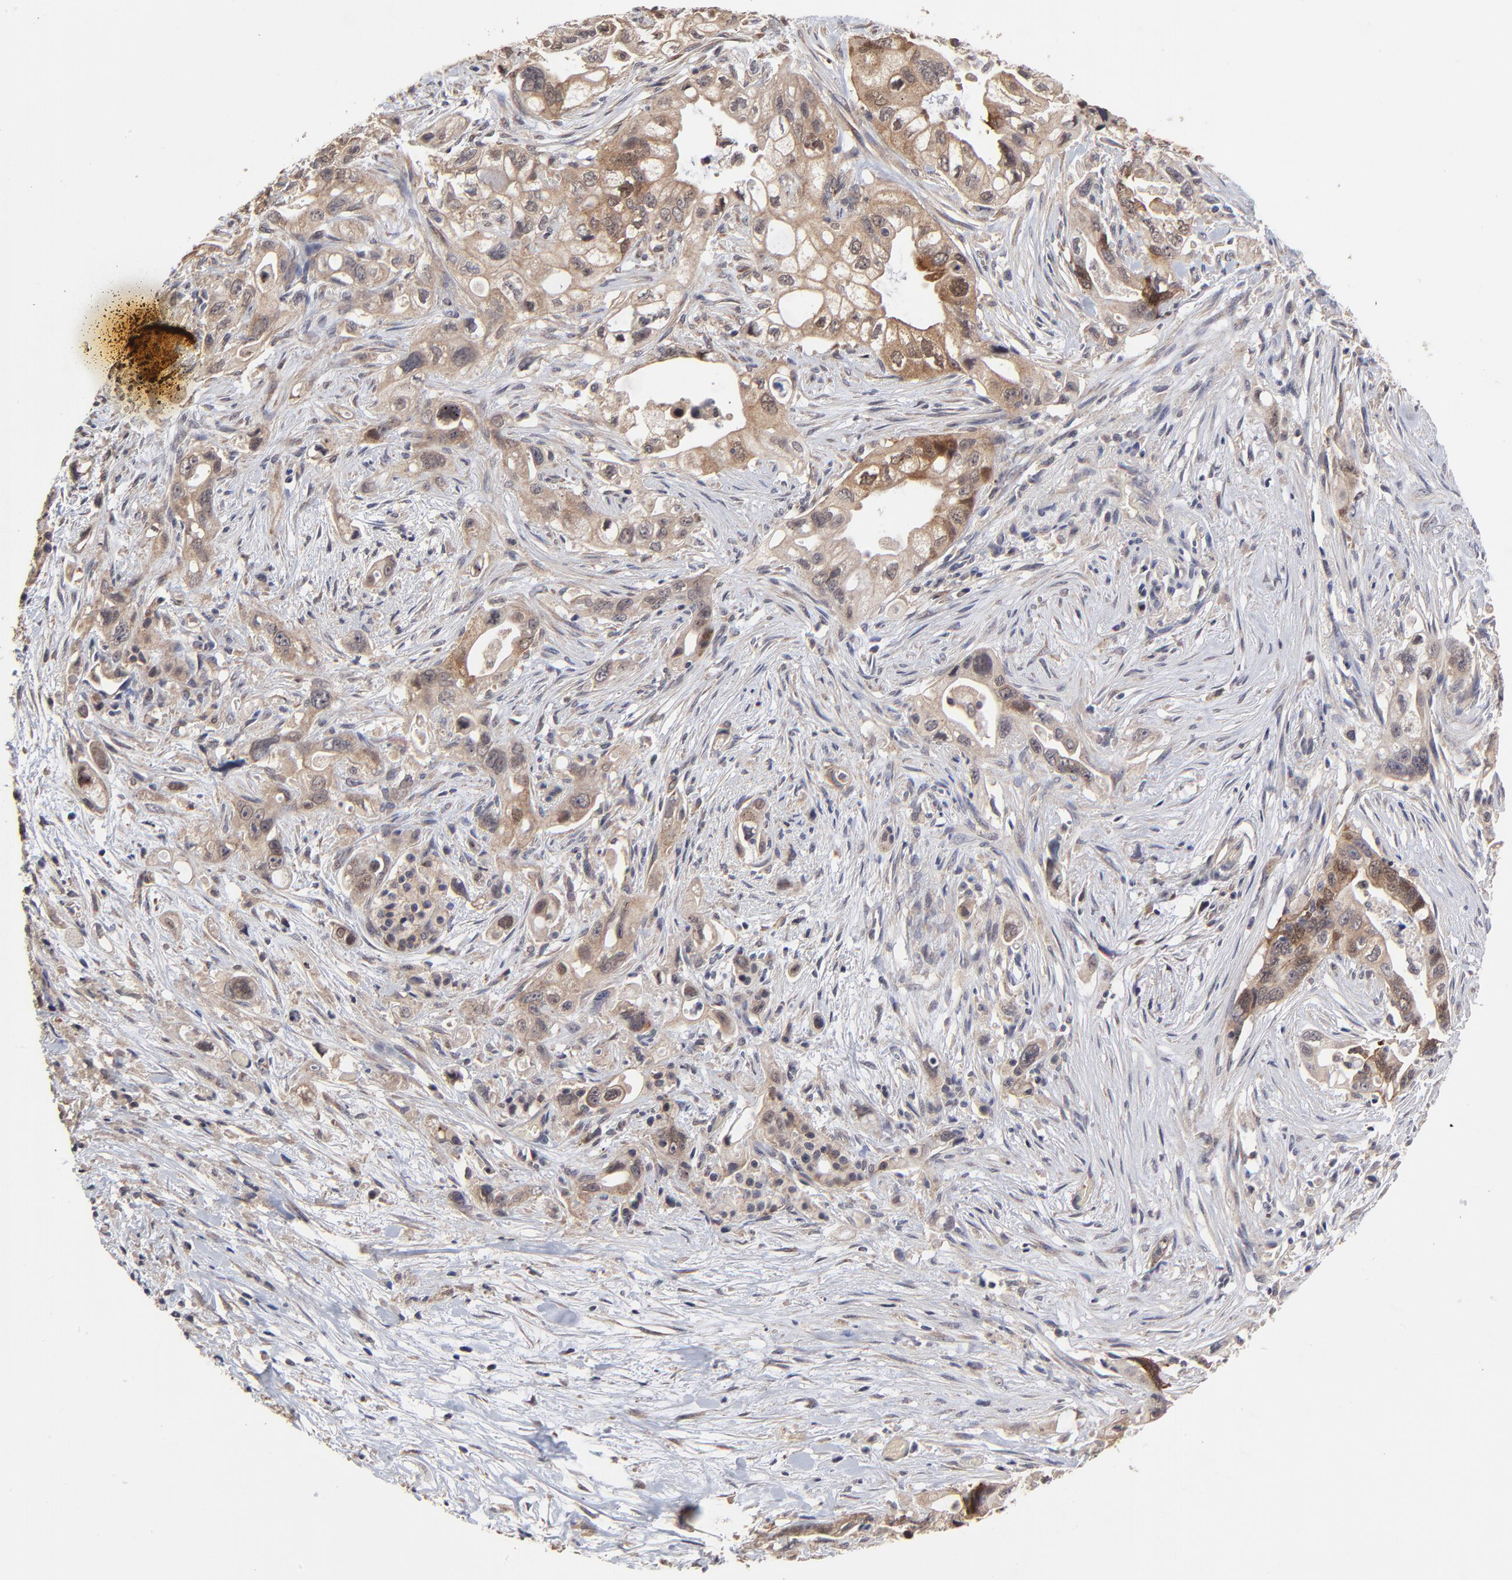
{"staining": {"intensity": "moderate", "quantity": ">75%", "location": "cytoplasmic/membranous"}, "tissue": "pancreatic cancer", "cell_type": "Tumor cells", "image_type": "cancer", "snomed": [{"axis": "morphology", "description": "Normal tissue, NOS"}, {"axis": "topography", "description": "Pancreas"}], "caption": "There is medium levels of moderate cytoplasmic/membranous staining in tumor cells of pancreatic cancer, as demonstrated by immunohistochemical staining (brown color).", "gene": "FRMD8", "patient": {"sex": "male", "age": 42}}